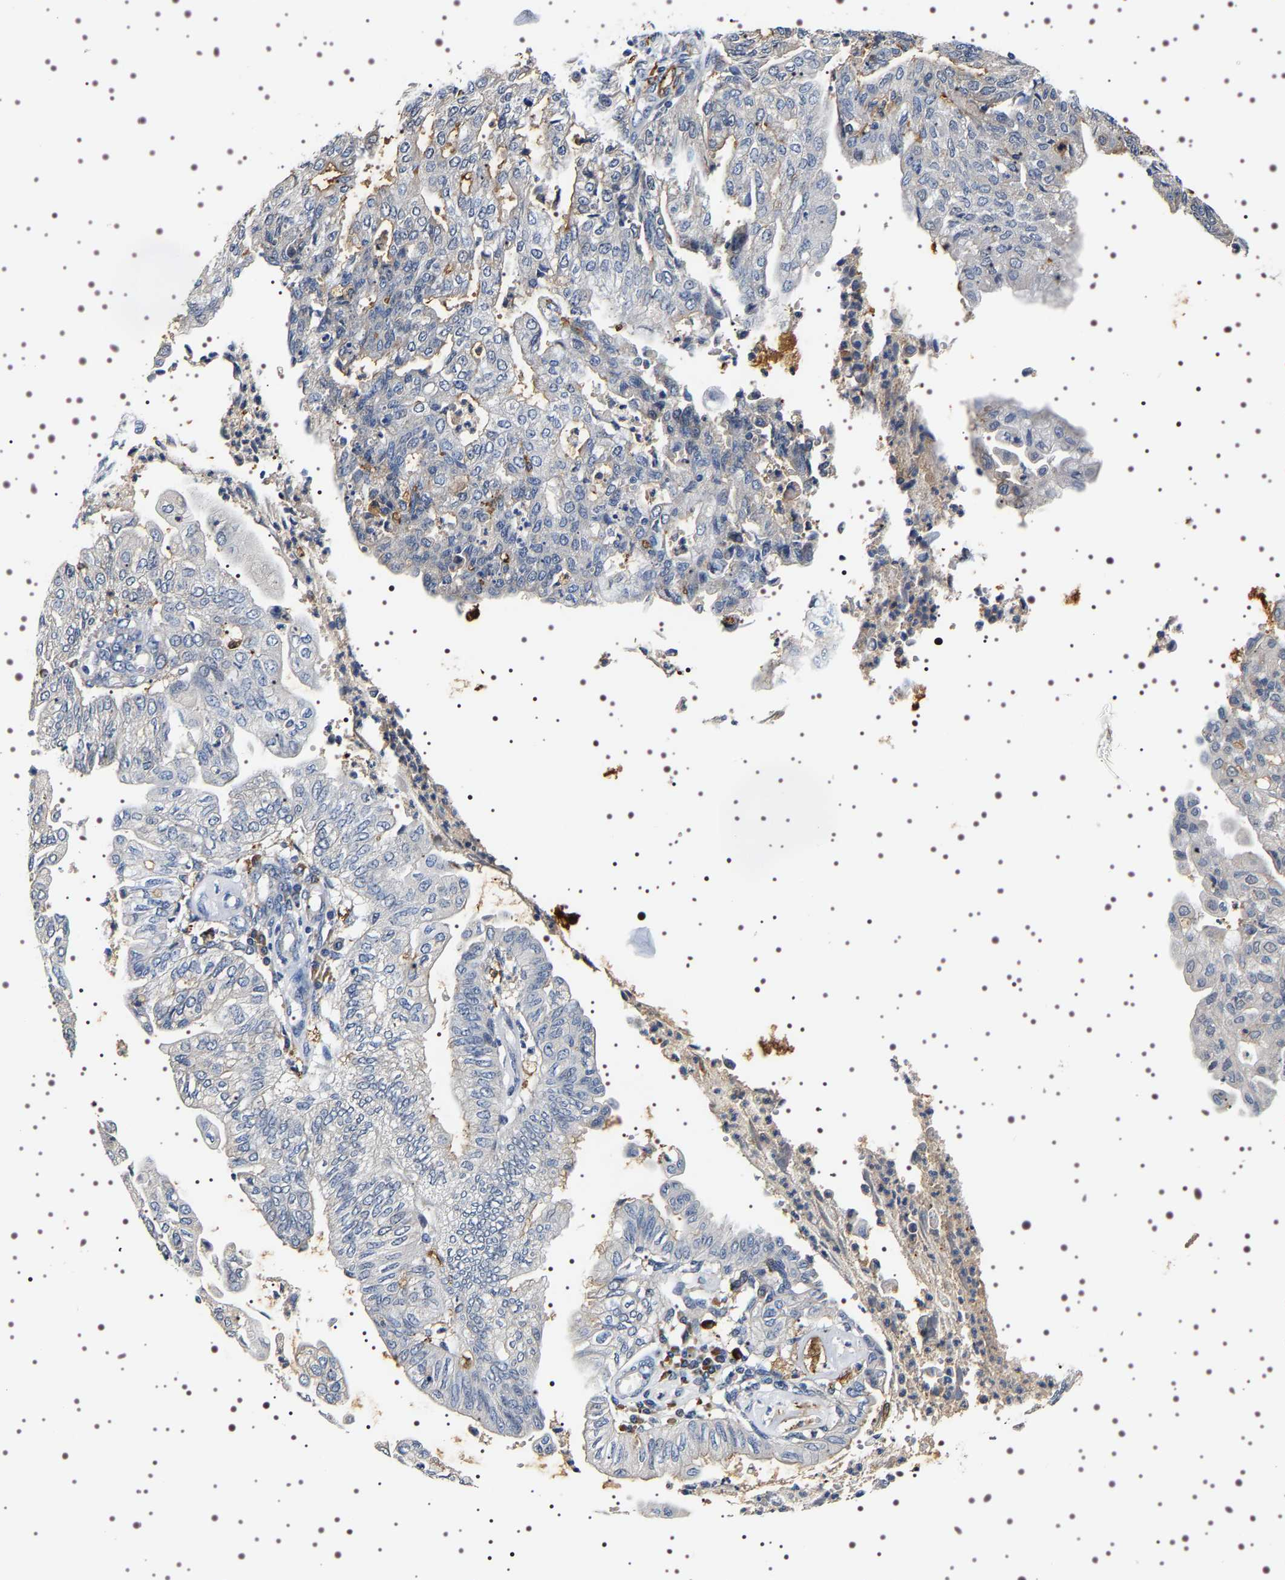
{"staining": {"intensity": "negative", "quantity": "none", "location": "none"}, "tissue": "endometrial cancer", "cell_type": "Tumor cells", "image_type": "cancer", "snomed": [{"axis": "morphology", "description": "Adenocarcinoma, NOS"}, {"axis": "topography", "description": "Endometrium"}], "caption": "Adenocarcinoma (endometrial) stained for a protein using IHC demonstrates no positivity tumor cells.", "gene": "ALPL", "patient": {"sex": "female", "age": 59}}